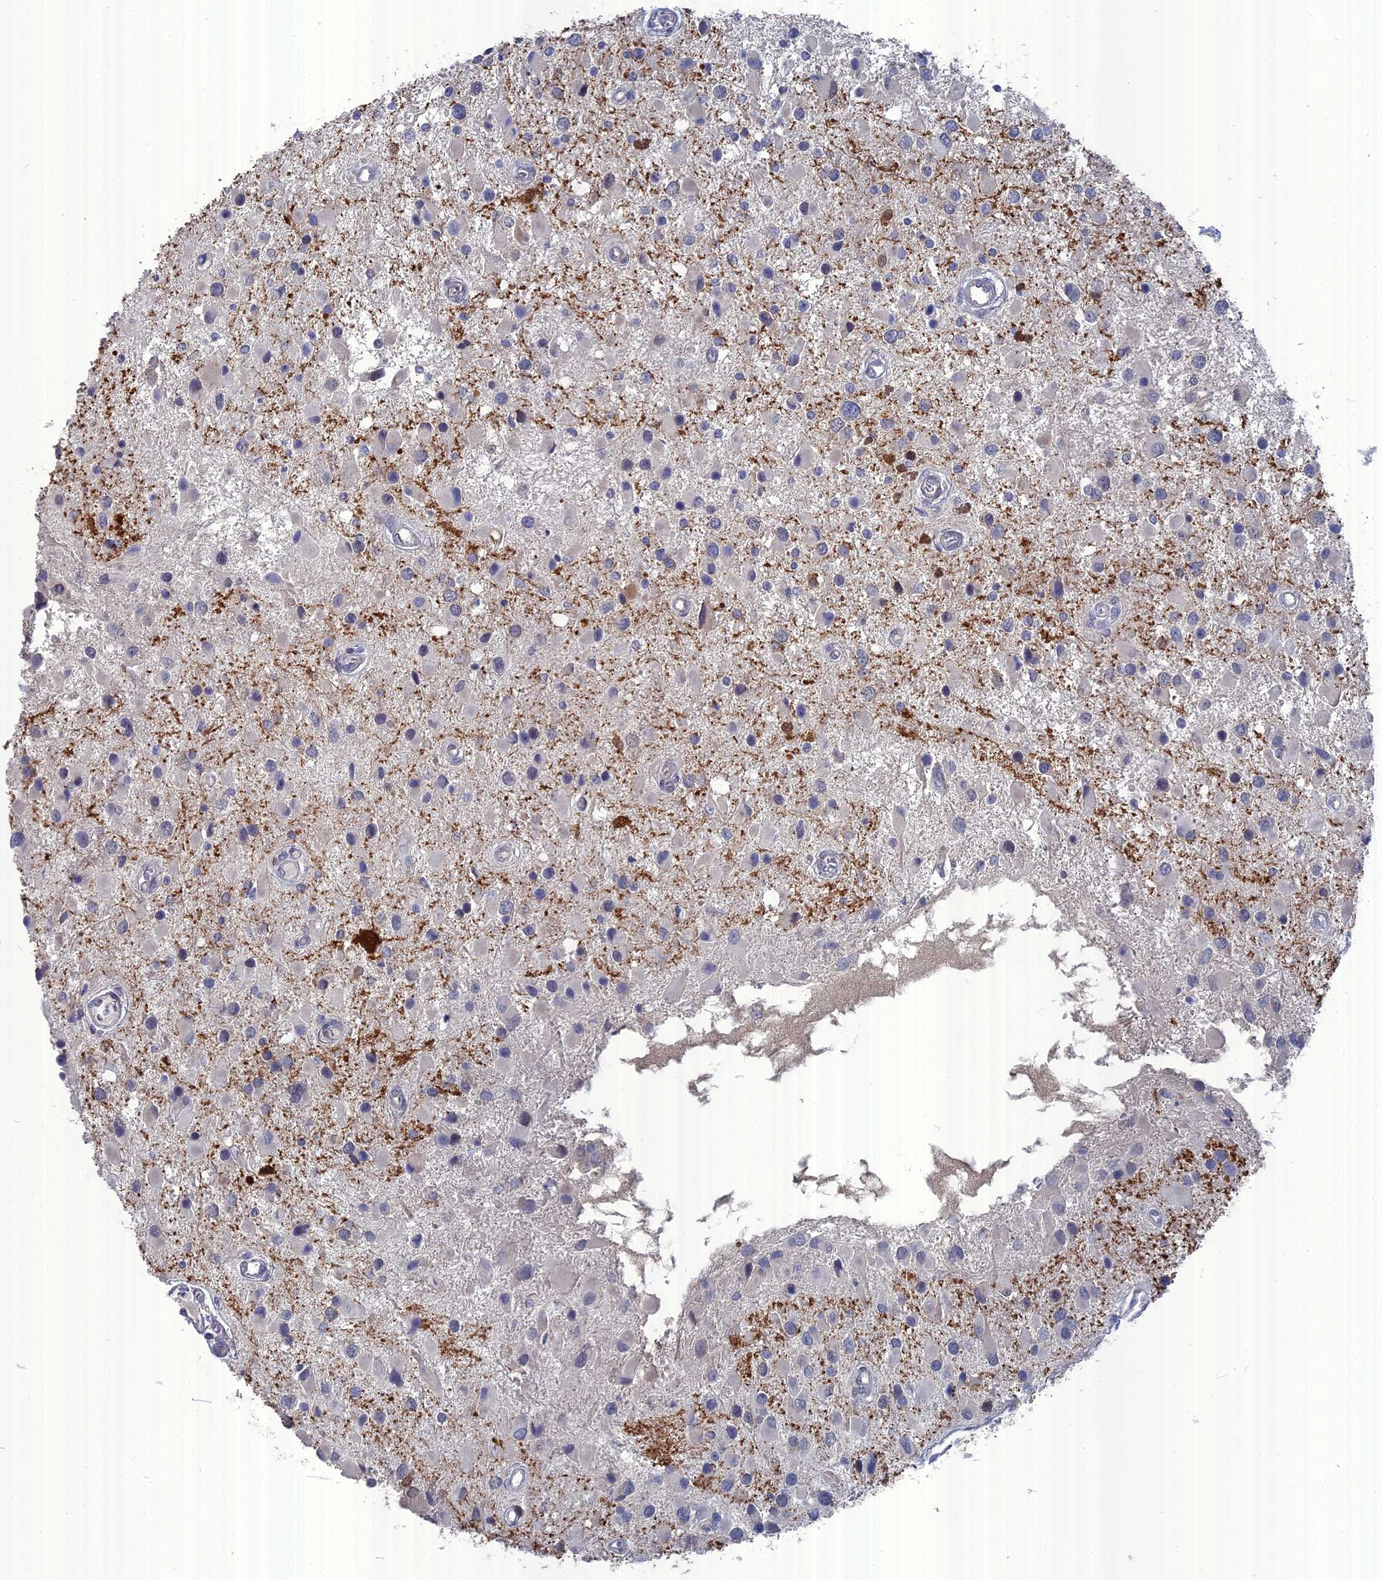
{"staining": {"intensity": "negative", "quantity": "none", "location": "none"}, "tissue": "glioma", "cell_type": "Tumor cells", "image_type": "cancer", "snomed": [{"axis": "morphology", "description": "Glioma, malignant, High grade"}, {"axis": "topography", "description": "Brain"}], "caption": "There is no significant staining in tumor cells of malignant glioma (high-grade).", "gene": "TMEM161A", "patient": {"sex": "male", "age": 53}}